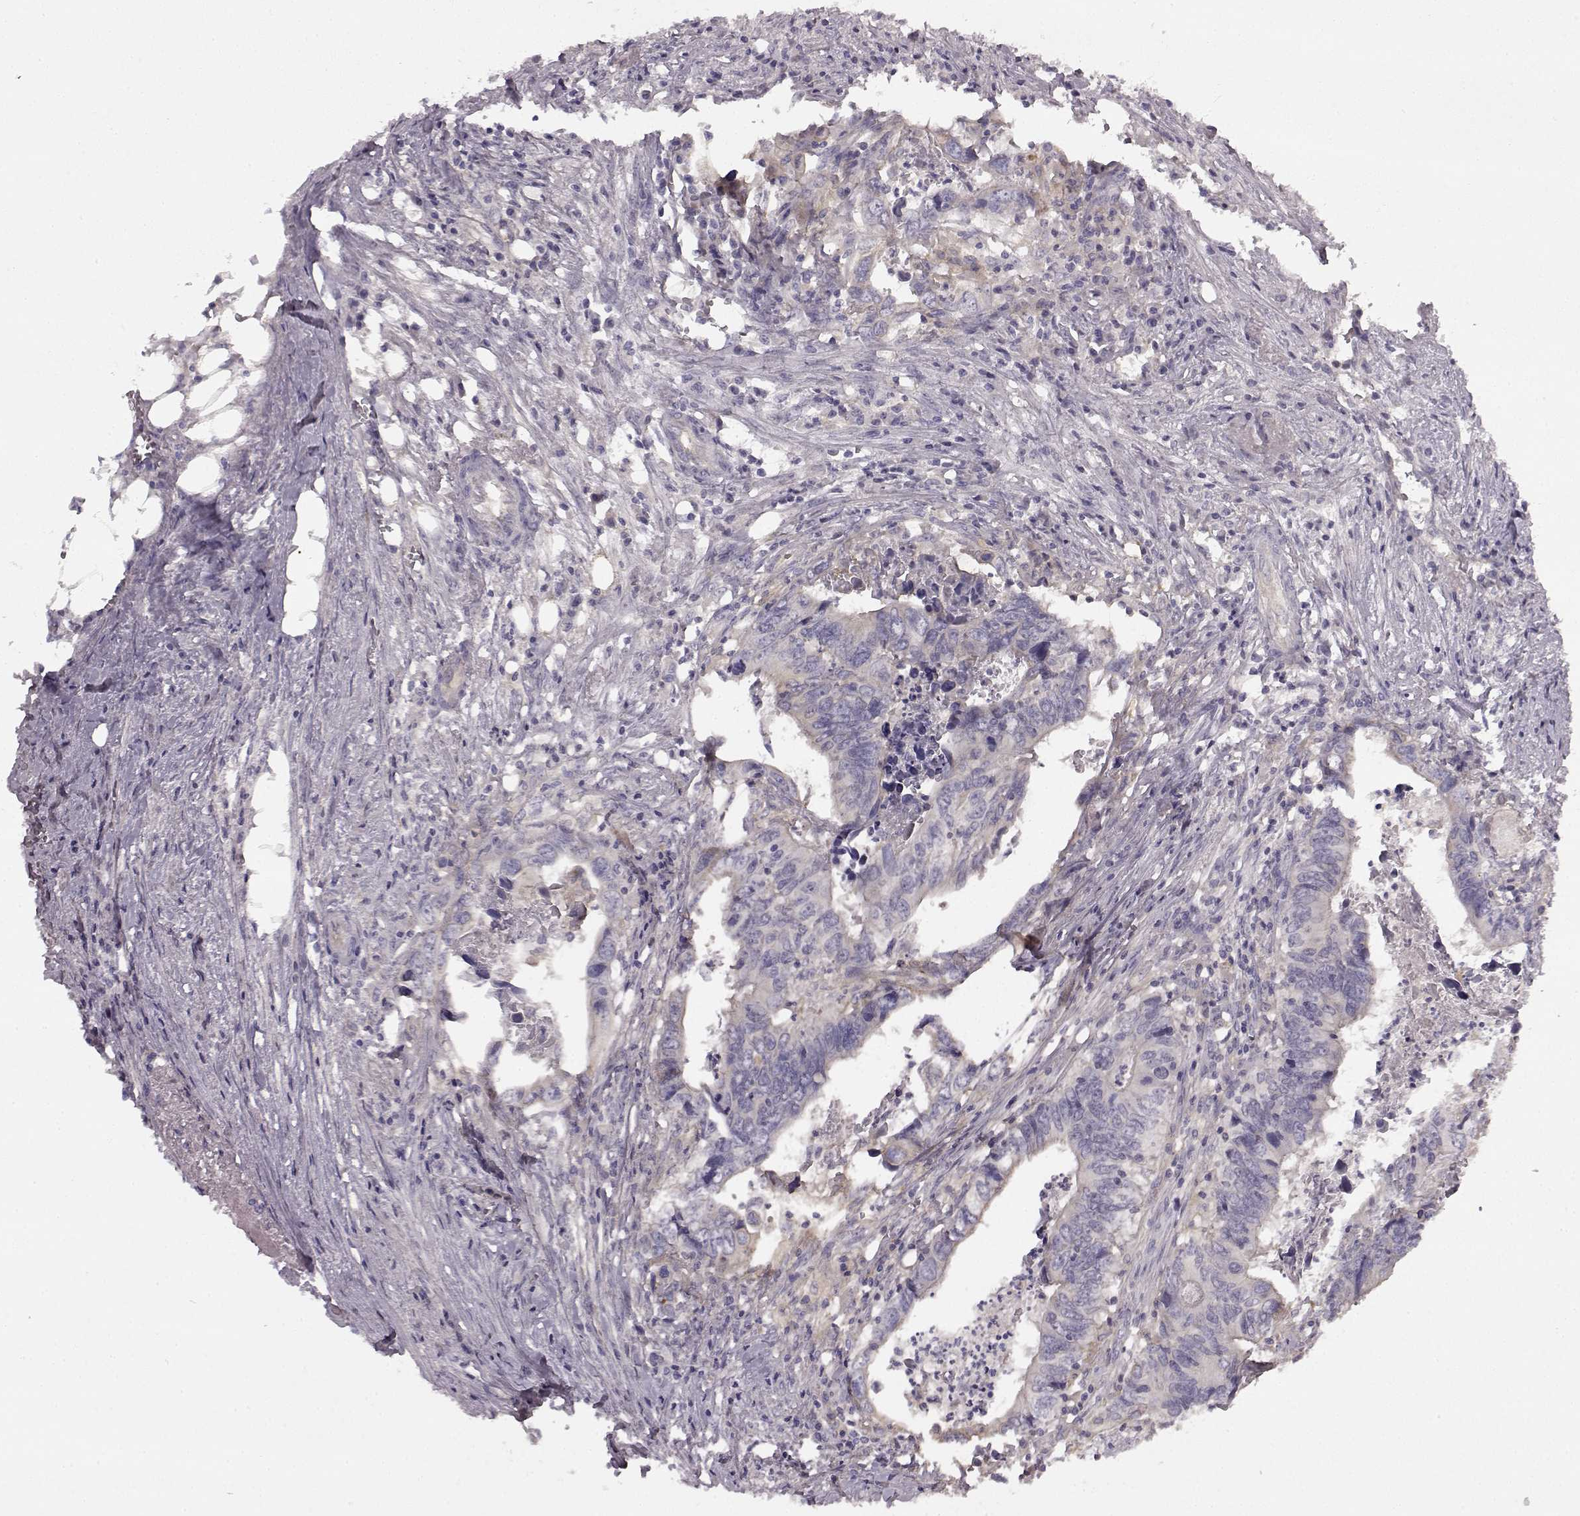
{"staining": {"intensity": "negative", "quantity": "none", "location": "none"}, "tissue": "colorectal cancer", "cell_type": "Tumor cells", "image_type": "cancer", "snomed": [{"axis": "morphology", "description": "Adenocarcinoma, NOS"}, {"axis": "topography", "description": "Colon"}], "caption": "The image exhibits no staining of tumor cells in colorectal cancer.", "gene": "KRT85", "patient": {"sex": "female", "age": 82}}